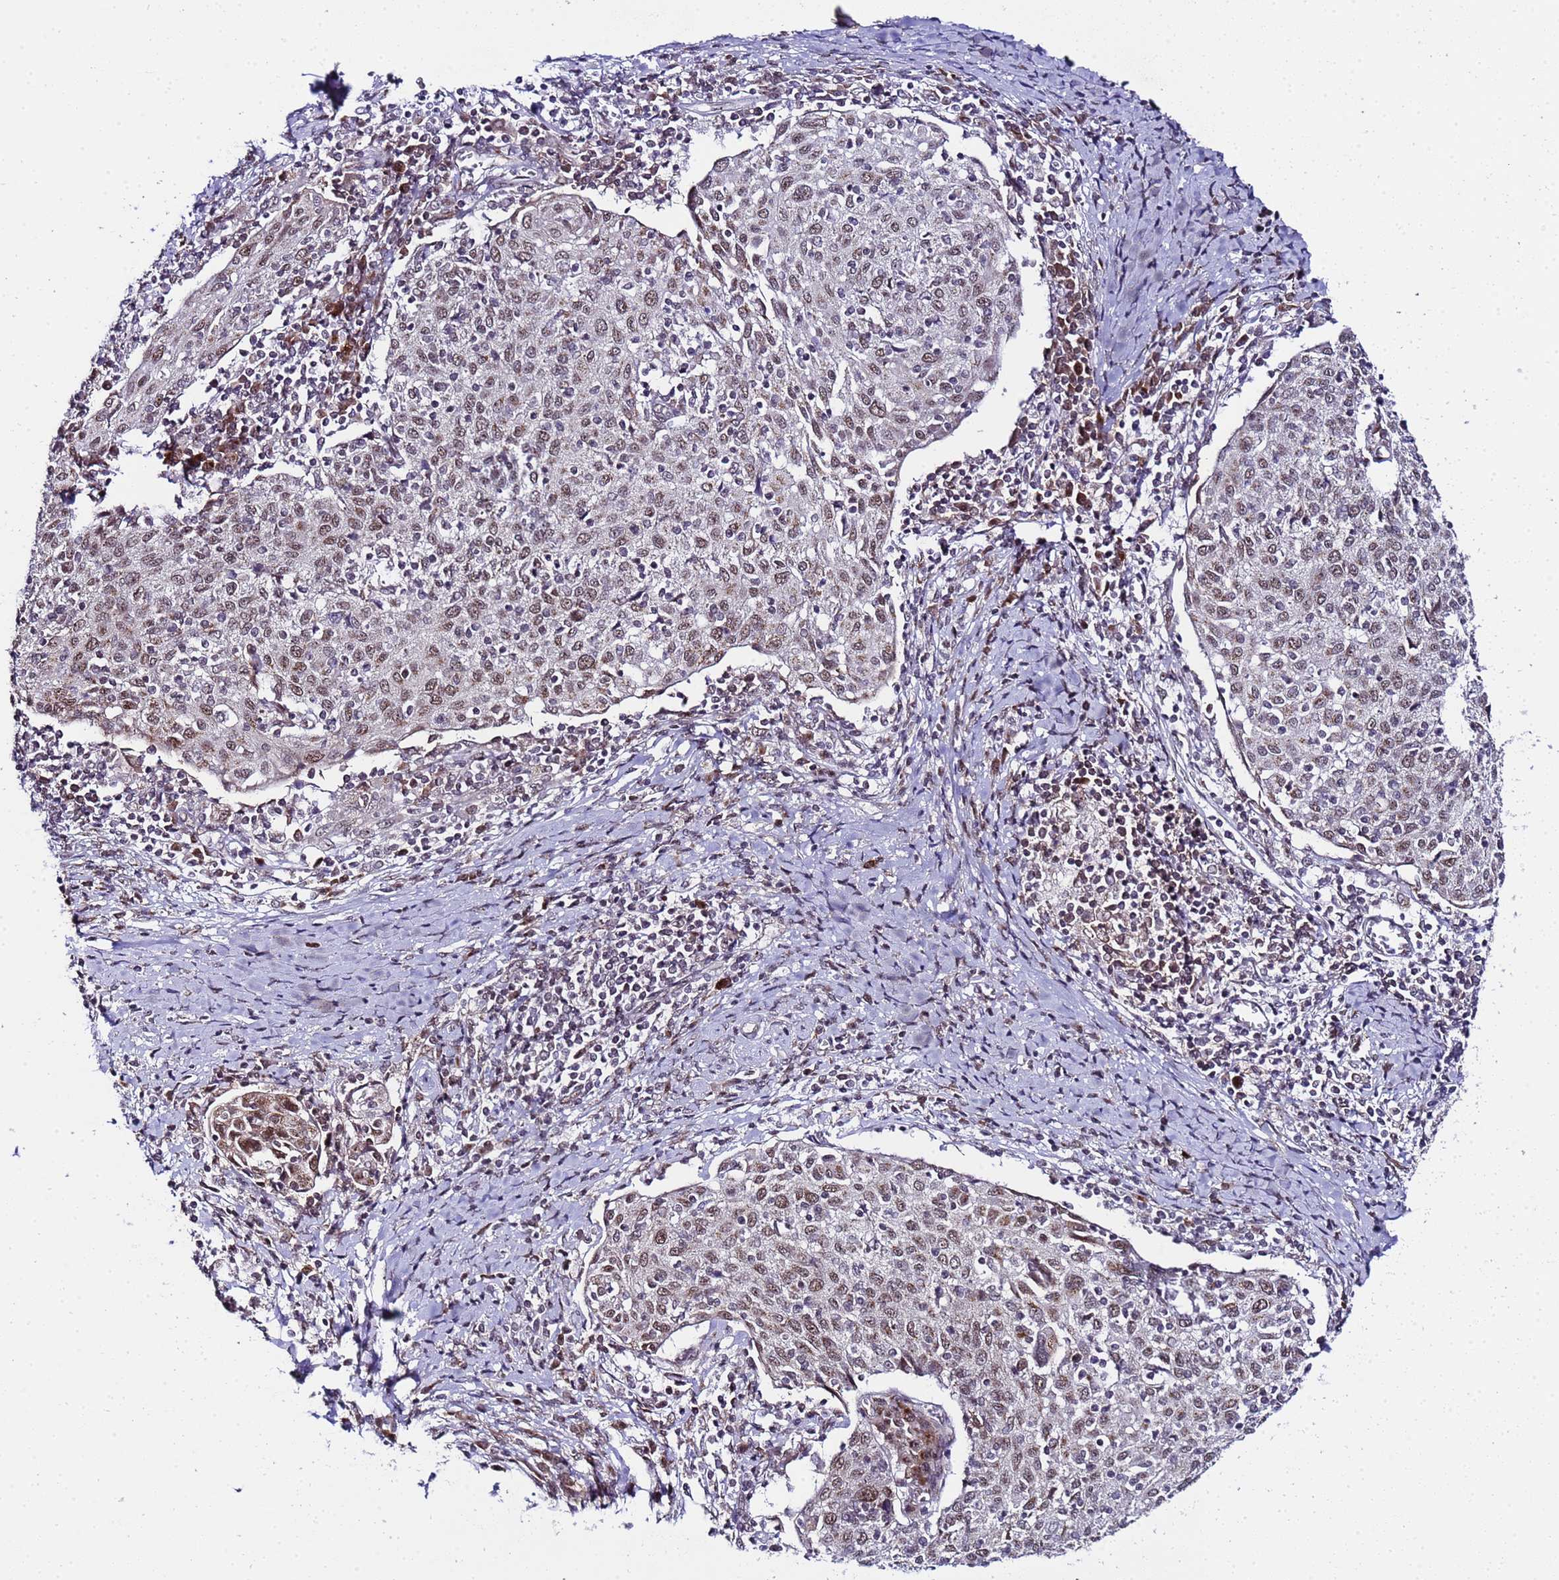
{"staining": {"intensity": "moderate", "quantity": ">75%", "location": "nuclear"}, "tissue": "cervical cancer", "cell_type": "Tumor cells", "image_type": "cancer", "snomed": [{"axis": "morphology", "description": "Squamous cell carcinoma, NOS"}, {"axis": "topography", "description": "Cervix"}], "caption": "IHC image of squamous cell carcinoma (cervical) stained for a protein (brown), which shows medium levels of moderate nuclear staining in about >75% of tumor cells.", "gene": "C19orf47", "patient": {"sex": "female", "age": 52}}